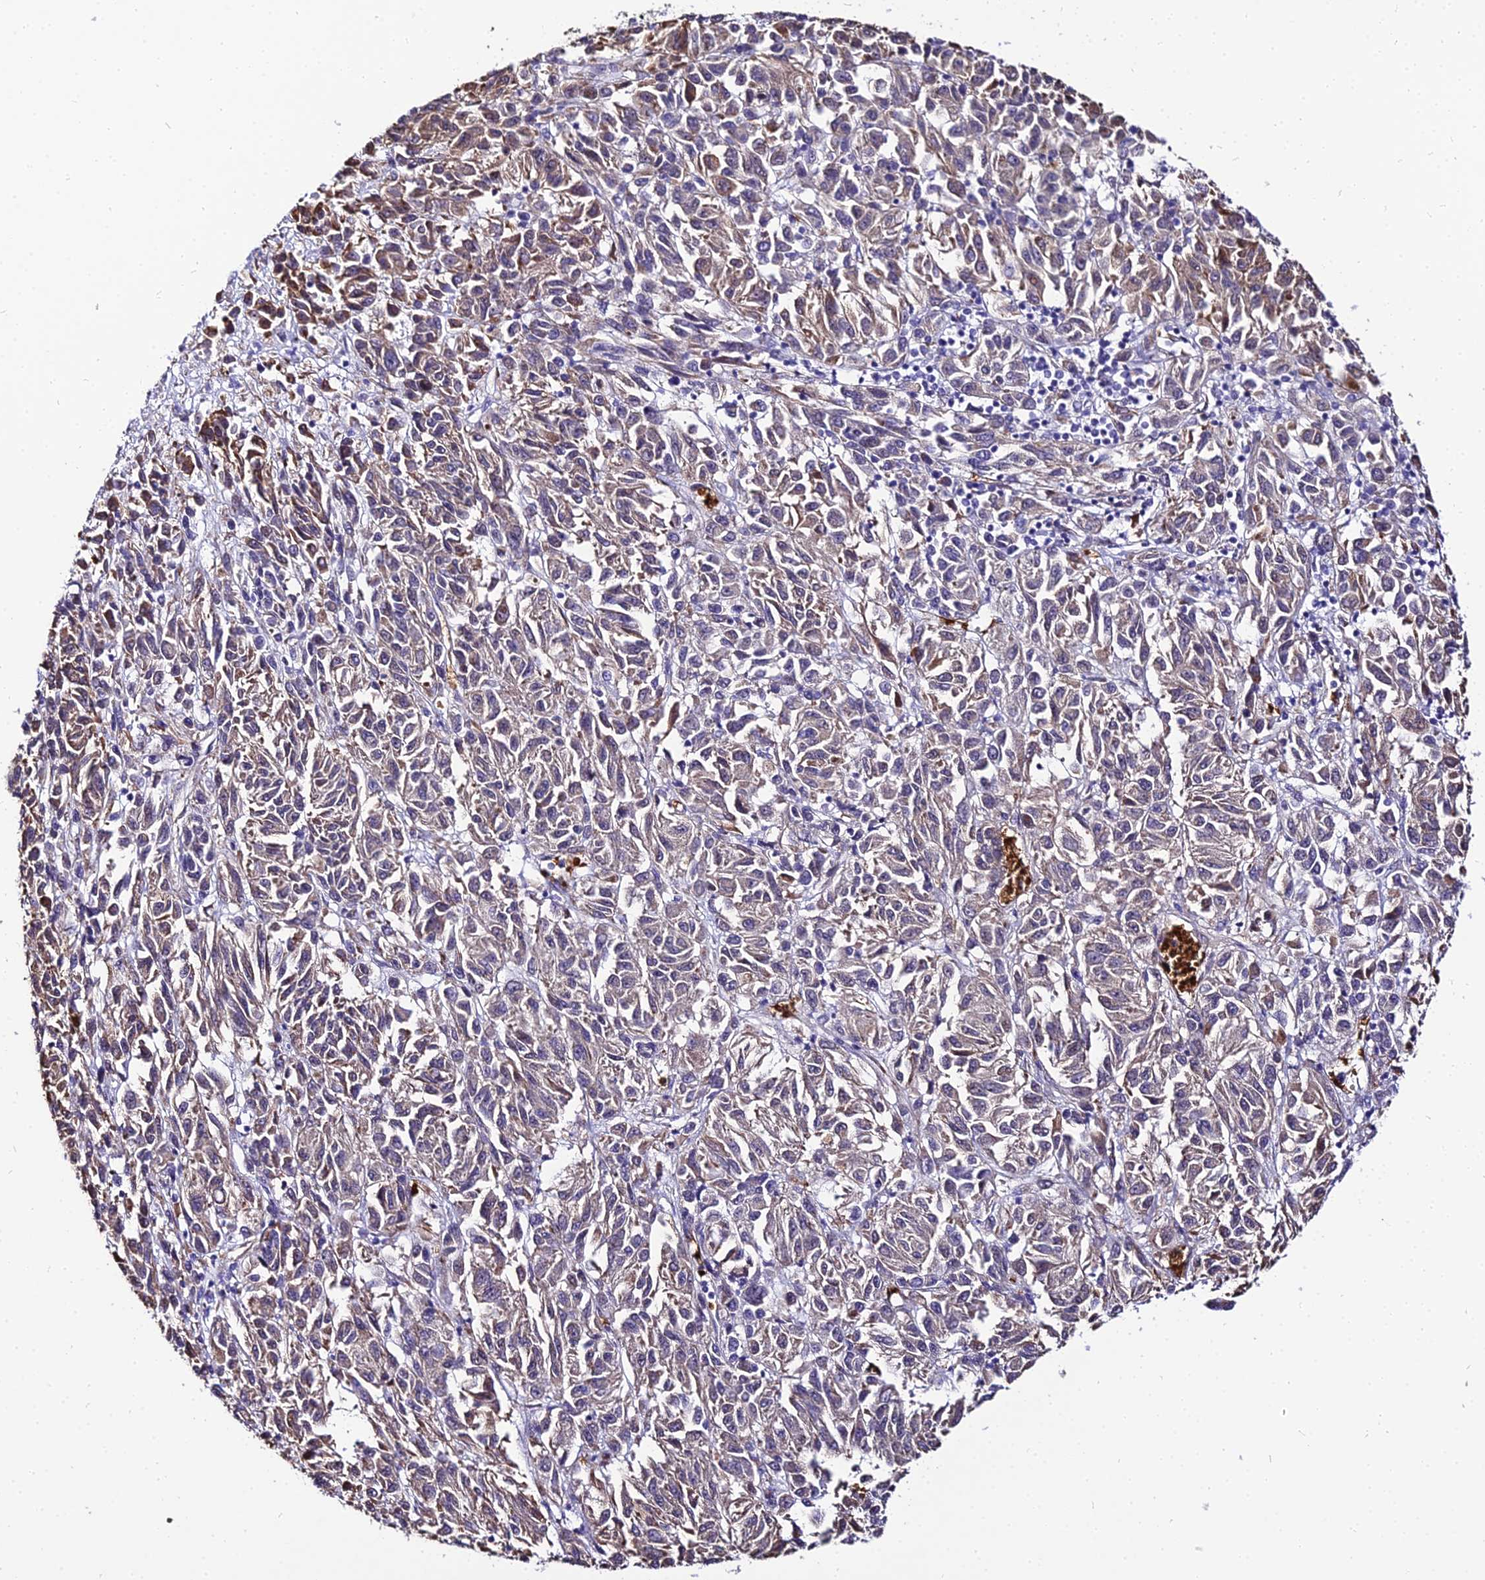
{"staining": {"intensity": "weak", "quantity": "<25%", "location": "cytoplasmic/membranous"}, "tissue": "melanoma", "cell_type": "Tumor cells", "image_type": "cancer", "snomed": [{"axis": "morphology", "description": "Malignant melanoma, Metastatic site"}, {"axis": "topography", "description": "Lung"}], "caption": "A micrograph of human malignant melanoma (metastatic site) is negative for staining in tumor cells. The staining is performed using DAB (3,3'-diaminobenzidine) brown chromogen with nuclei counter-stained in using hematoxylin.", "gene": "BCL9", "patient": {"sex": "male", "age": 64}}